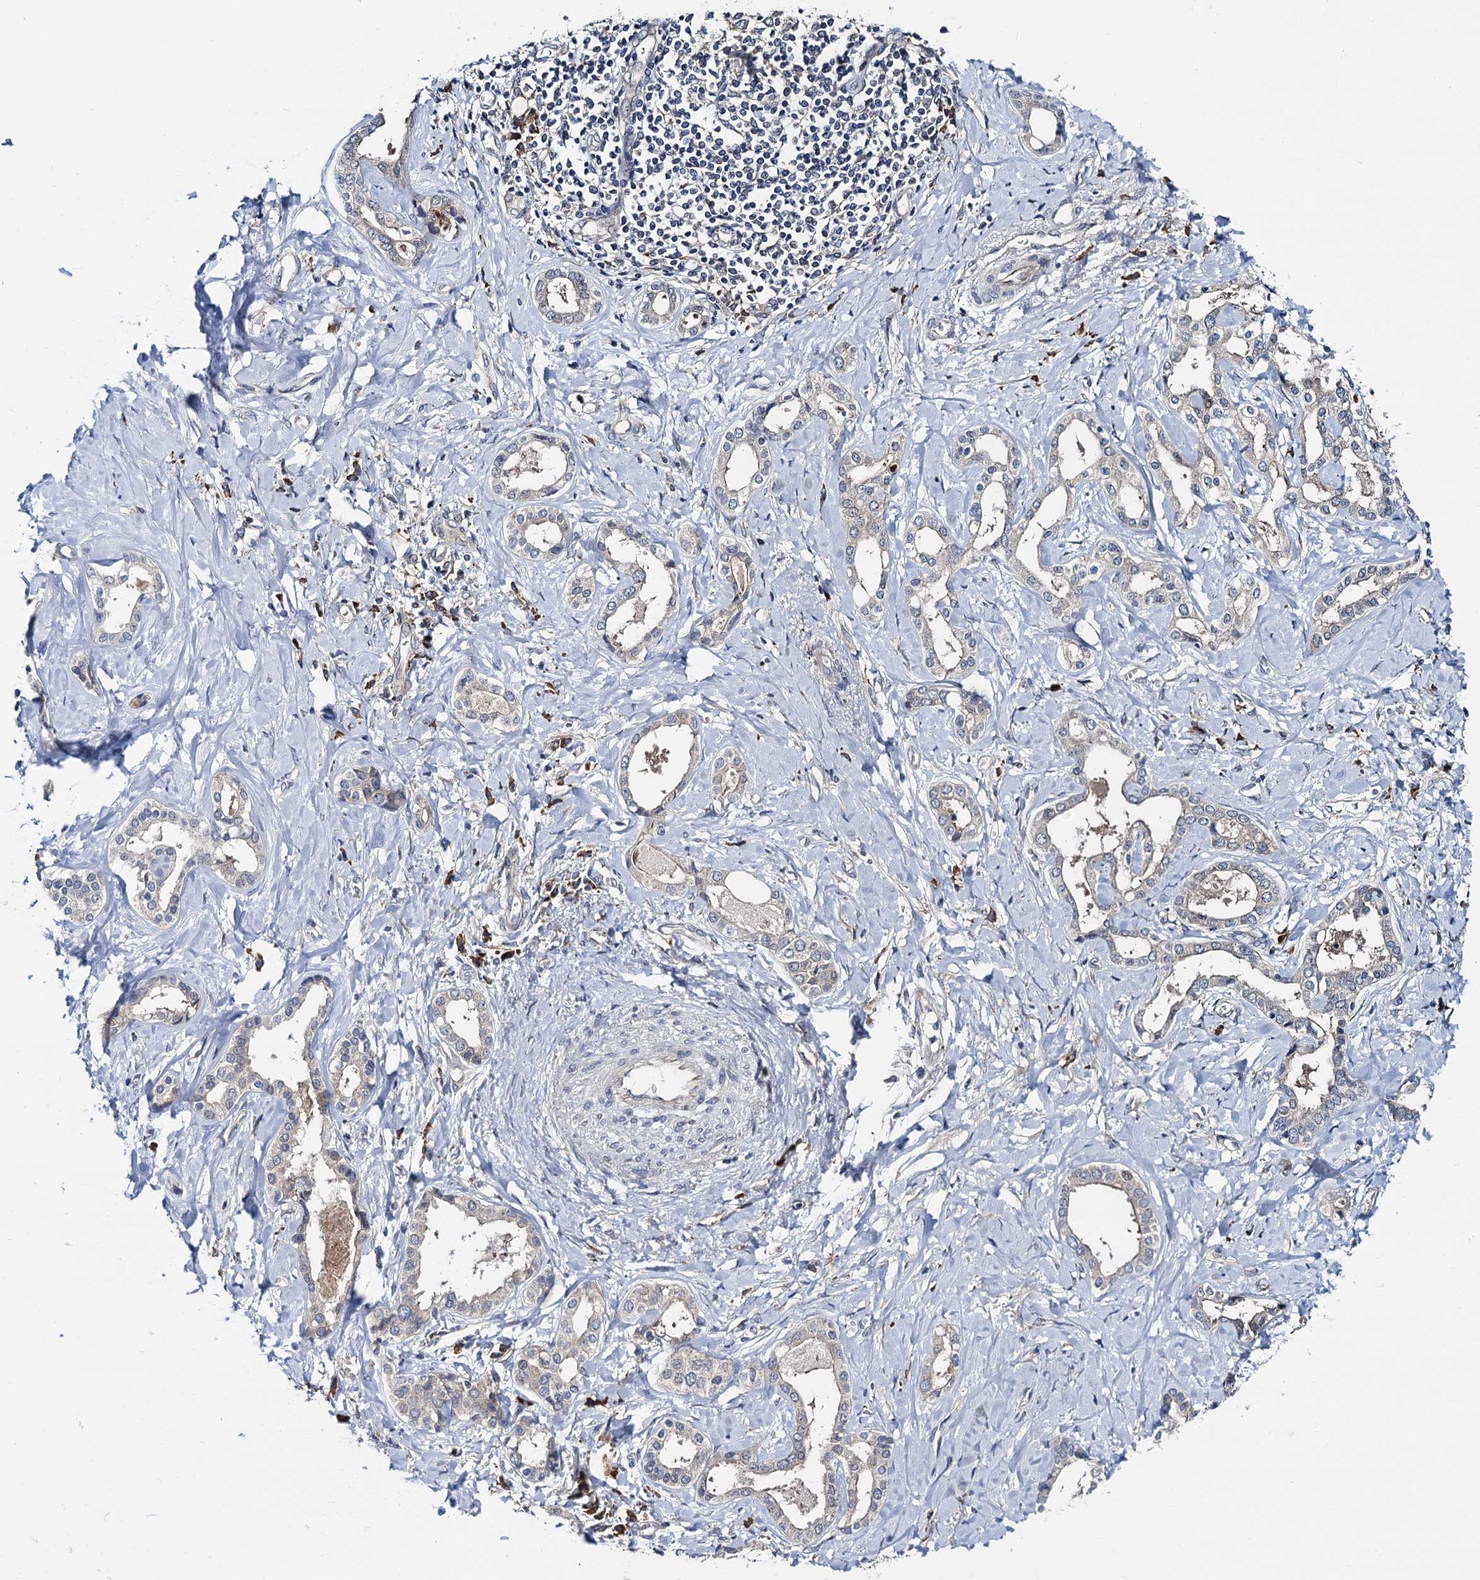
{"staining": {"intensity": "negative", "quantity": "none", "location": "none"}, "tissue": "liver cancer", "cell_type": "Tumor cells", "image_type": "cancer", "snomed": [{"axis": "morphology", "description": "Cholangiocarcinoma"}, {"axis": "topography", "description": "Liver"}], "caption": "DAB immunohistochemical staining of liver cholangiocarcinoma exhibits no significant staining in tumor cells.", "gene": "PGLS", "patient": {"sex": "female", "age": 77}}